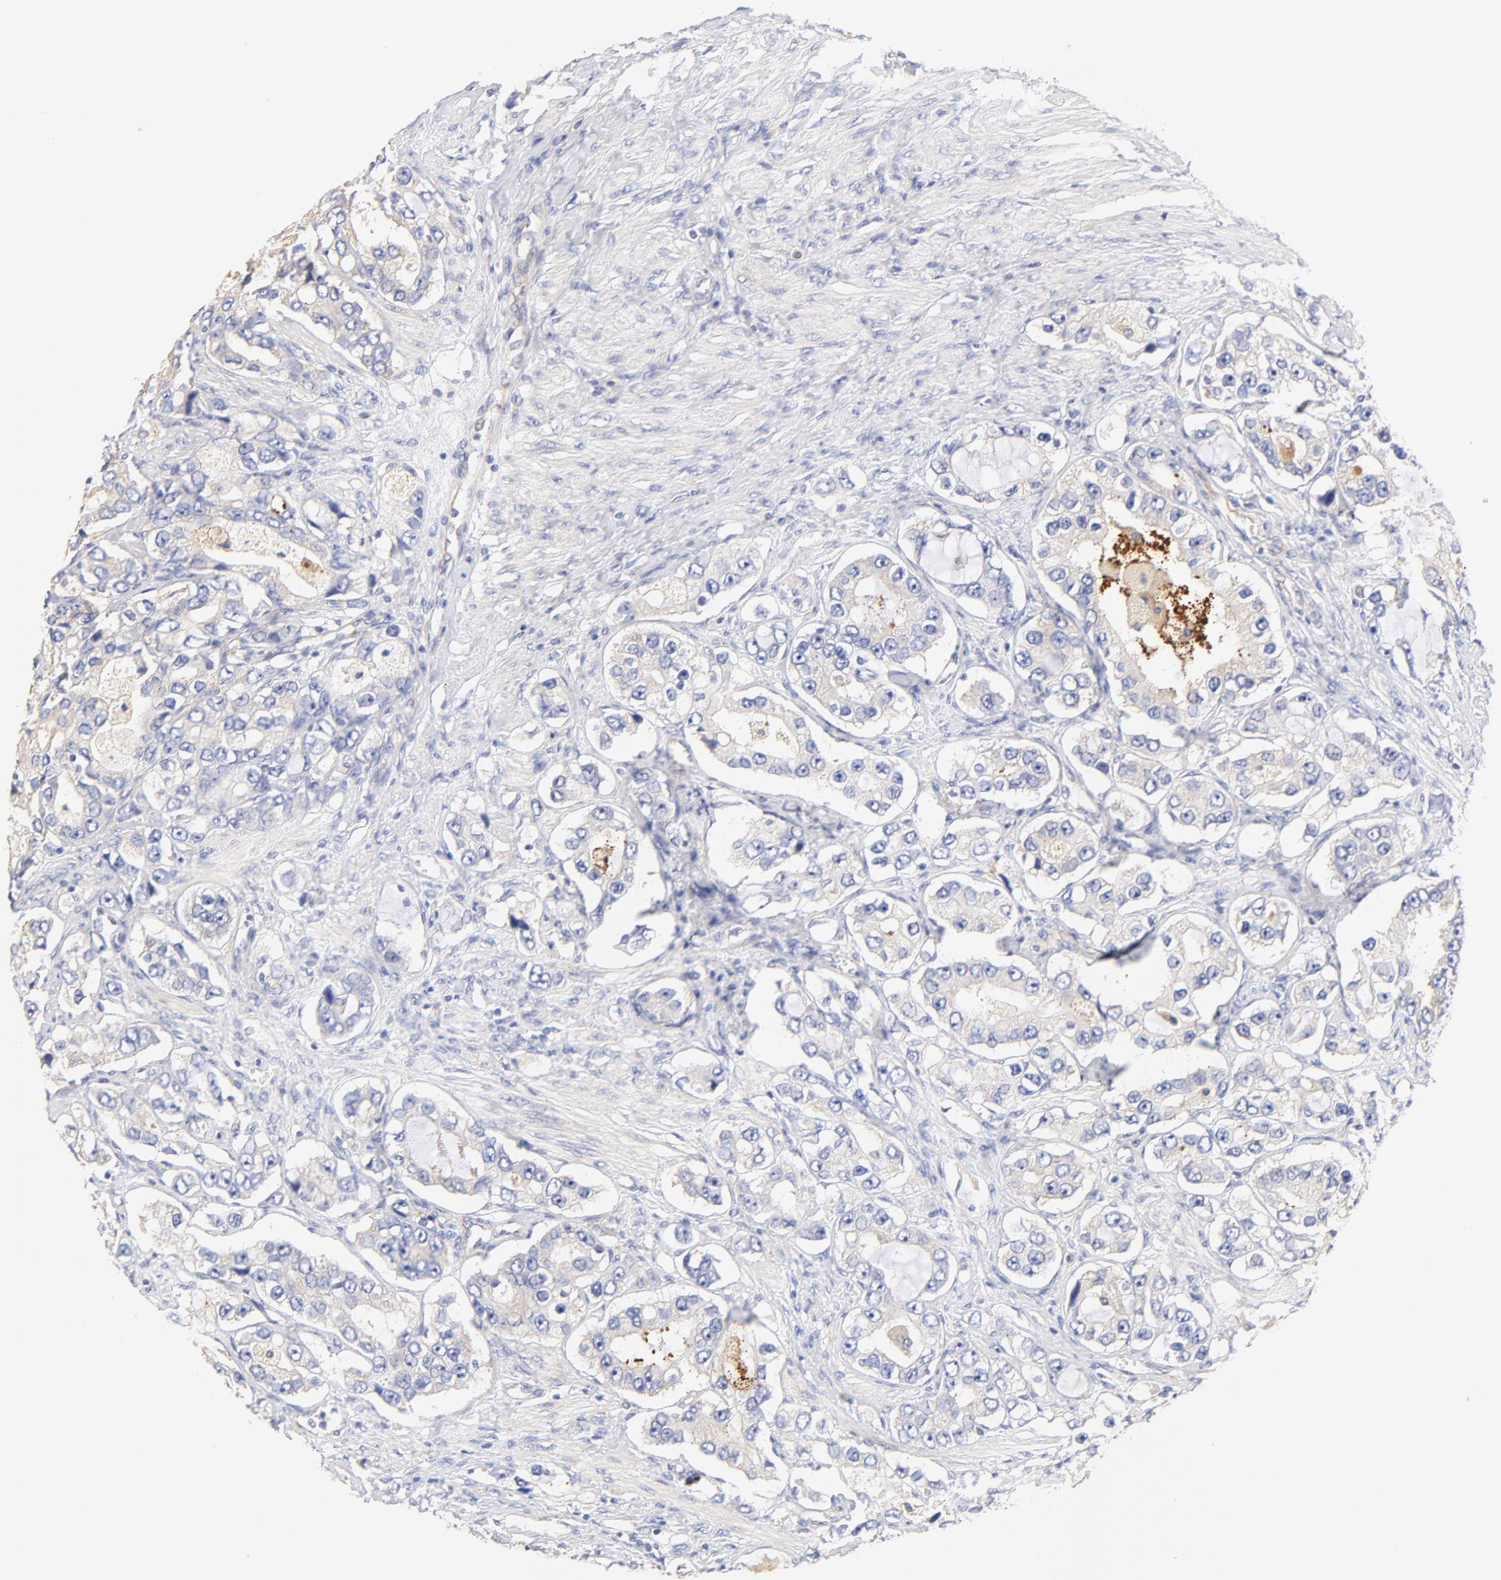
{"staining": {"intensity": "negative", "quantity": "none", "location": "none"}, "tissue": "prostate cancer", "cell_type": "Tumor cells", "image_type": "cancer", "snomed": [{"axis": "morphology", "description": "Adenocarcinoma, High grade"}, {"axis": "topography", "description": "Prostate"}], "caption": "There is no significant staining in tumor cells of prostate cancer.", "gene": "HS3ST1", "patient": {"sex": "male", "age": 63}}